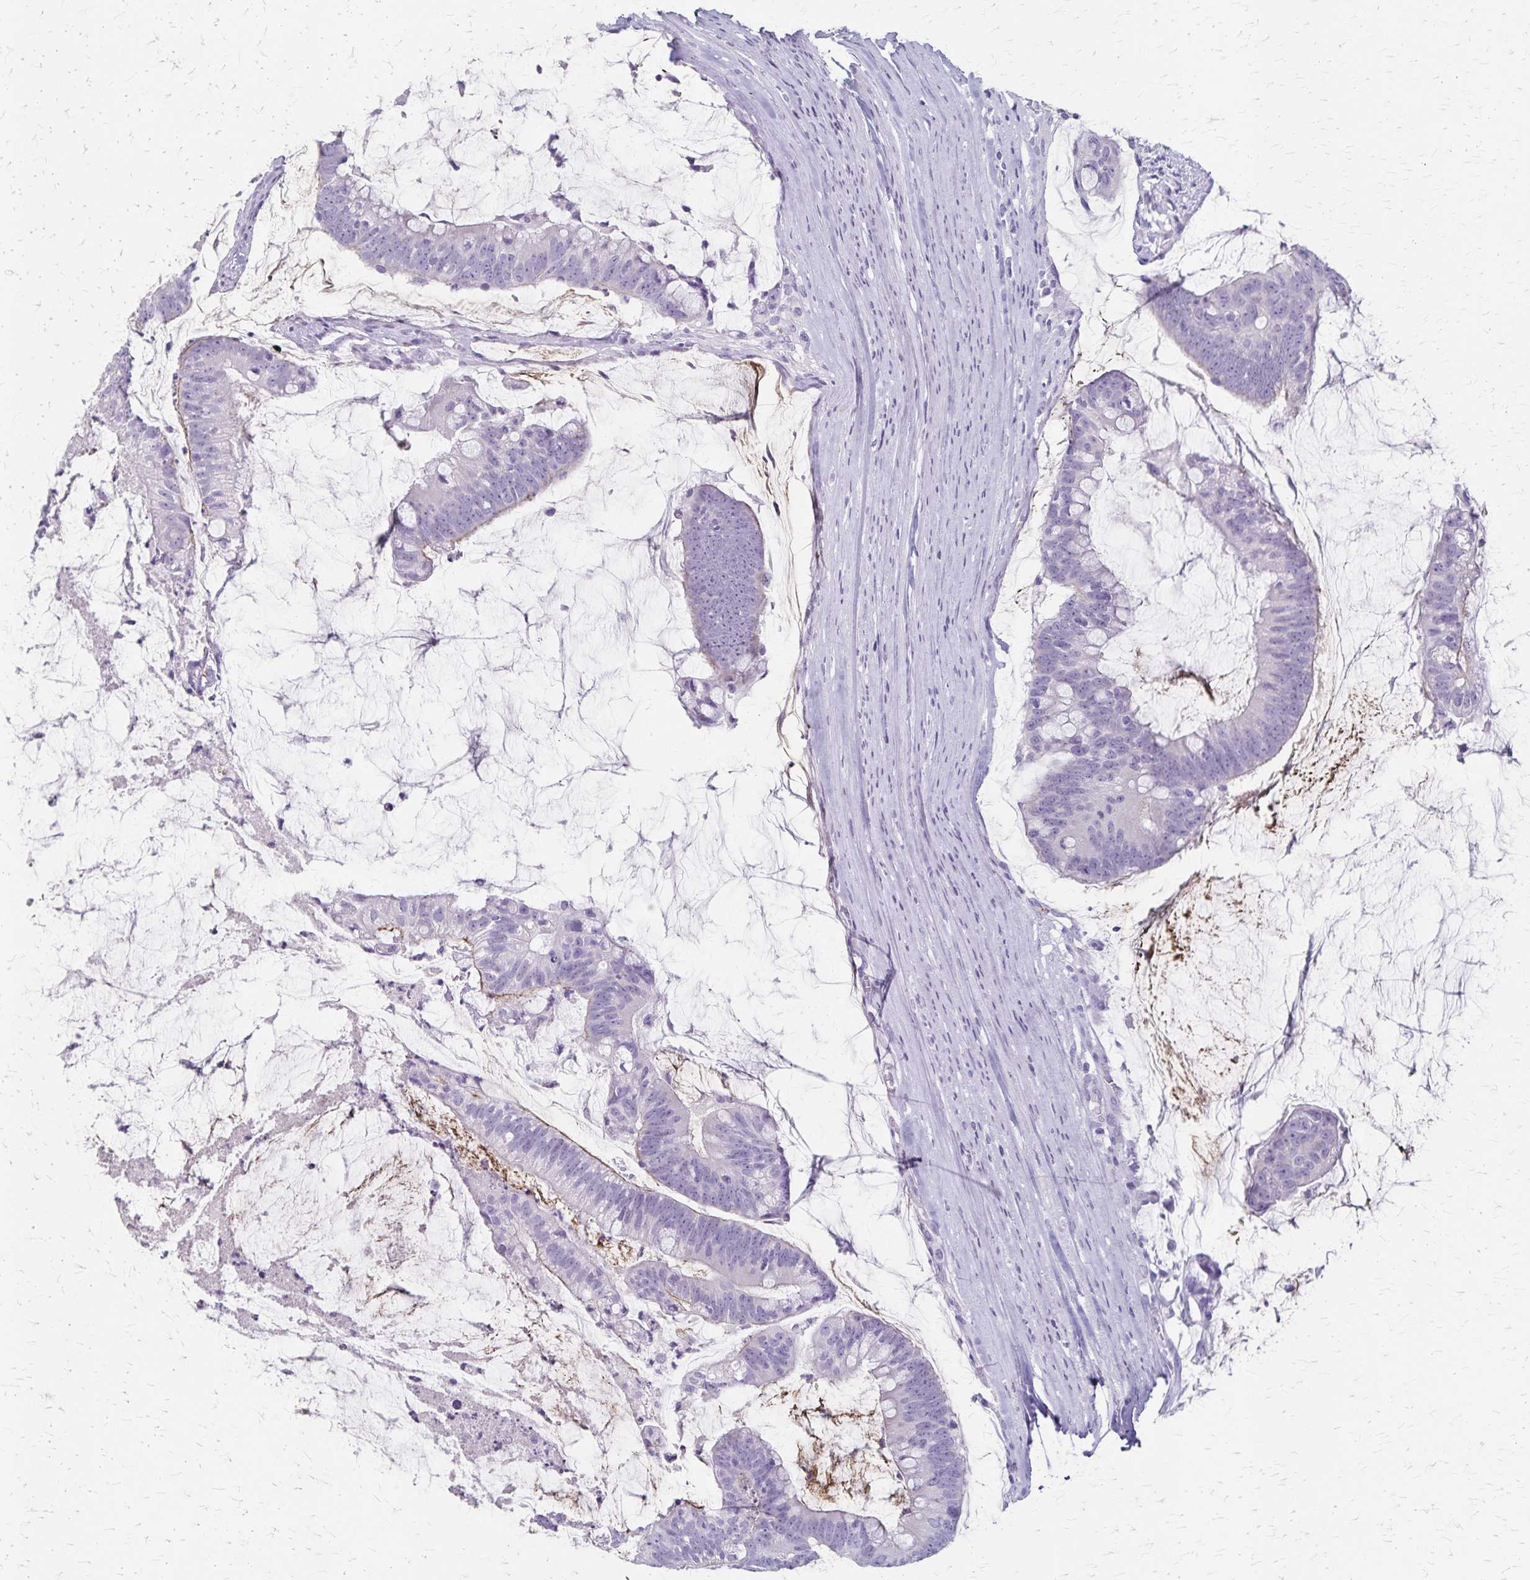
{"staining": {"intensity": "negative", "quantity": "none", "location": "none"}, "tissue": "colorectal cancer", "cell_type": "Tumor cells", "image_type": "cancer", "snomed": [{"axis": "morphology", "description": "Adenocarcinoma, NOS"}, {"axis": "topography", "description": "Colon"}], "caption": "Tumor cells are negative for brown protein staining in colorectal cancer.", "gene": "RASL10B", "patient": {"sex": "male", "age": 62}}